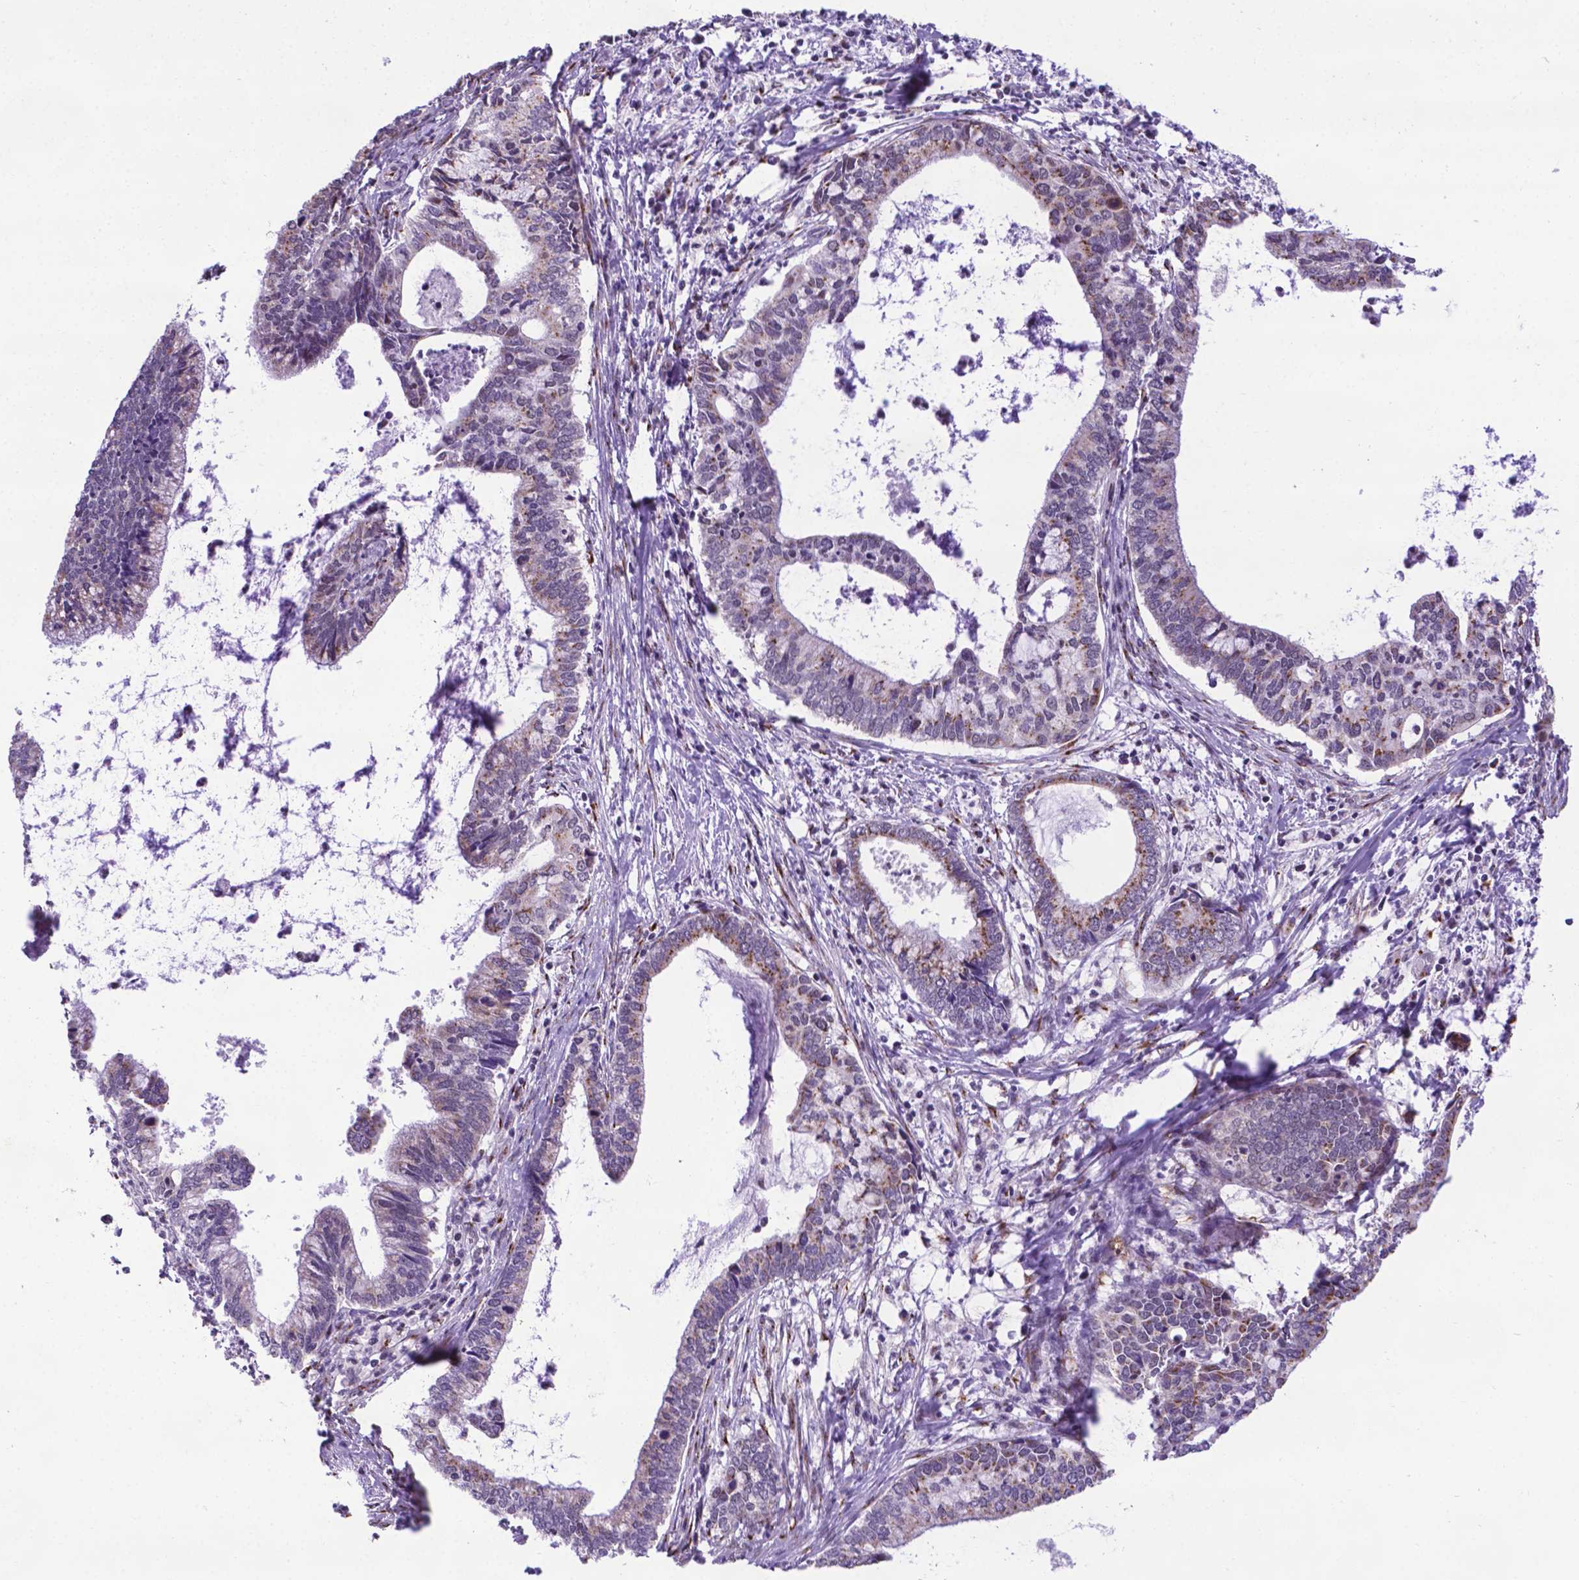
{"staining": {"intensity": "negative", "quantity": "none", "location": "none"}, "tissue": "cervical cancer", "cell_type": "Tumor cells", "image_type": "cancer", "snomed": [{"axis": "morphology", "description": "Adenocarcinoma, NOS"}, {"axis": "topography", "description": "Cervix"}], "caption": "This is an immunohistochemistry histopathology image of human adenocarcinoma (cervical). There is no staining in tumor cells.", "gene": "MRPL10", "patient": {"sex": "female", "age": 42}}